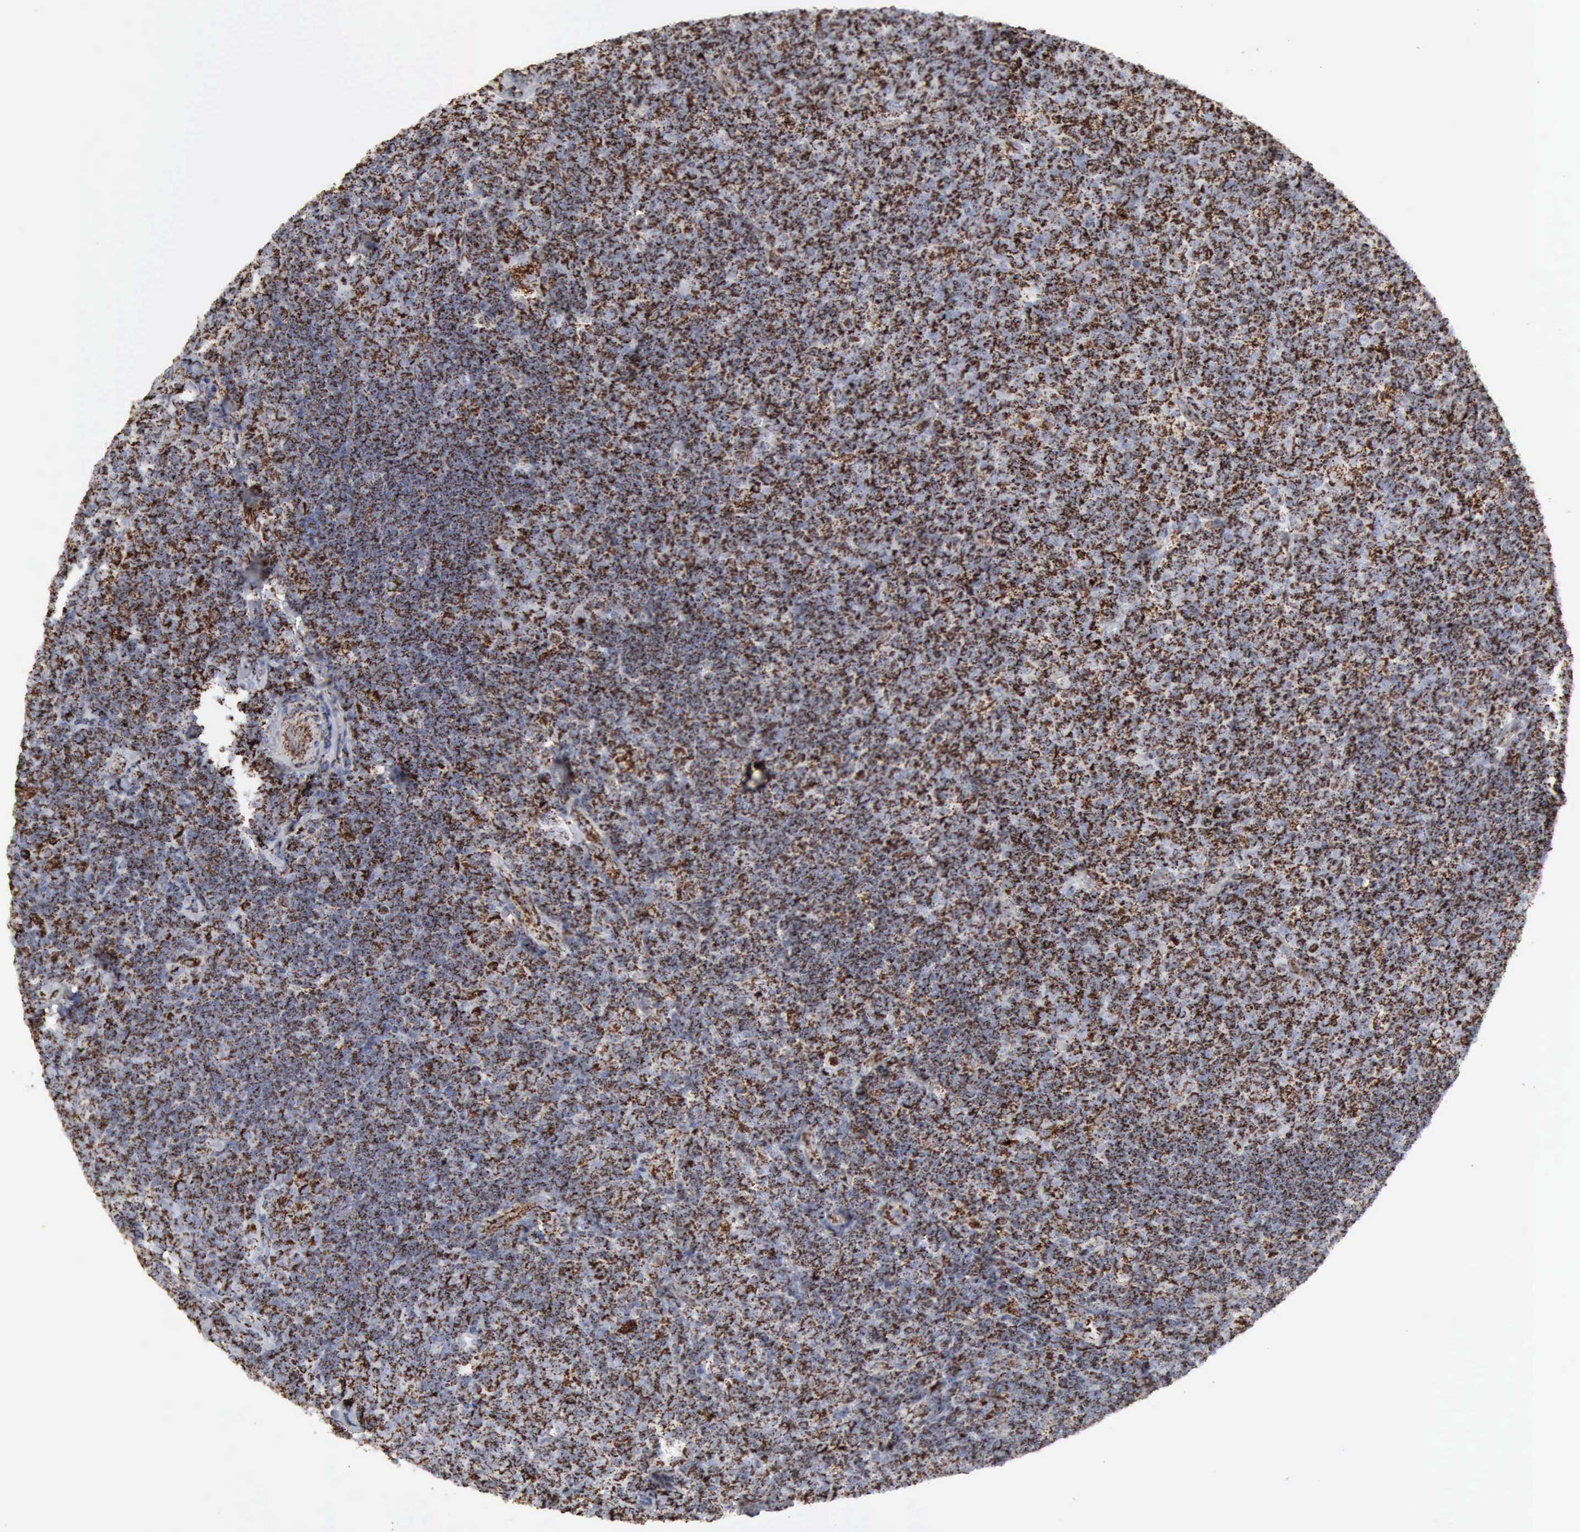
{"staining": {"intensity": "strong", "quantity": ">75%", "location": "cytoplasmic/membranous"}, "tissue": "lymphoma", "cell_type": "Tumor cells", "image_type": "cancer", "snomed": [{"axis": "morphology", "description": "Malignant lymphoma, non-Hodgkin's type, Low grade"}, {"axis": "topography", "description": "Lymph node"}], "caption": "Human malignant lymphoma, non-Hodgkin's type (low-grade) stained for a protein (brown) shows strong cytoplasmic/membranous positive expression in approximately >75% of tumor cells.", "gene": "ACO2", "patient": {"sex": "male", "age": 74}}